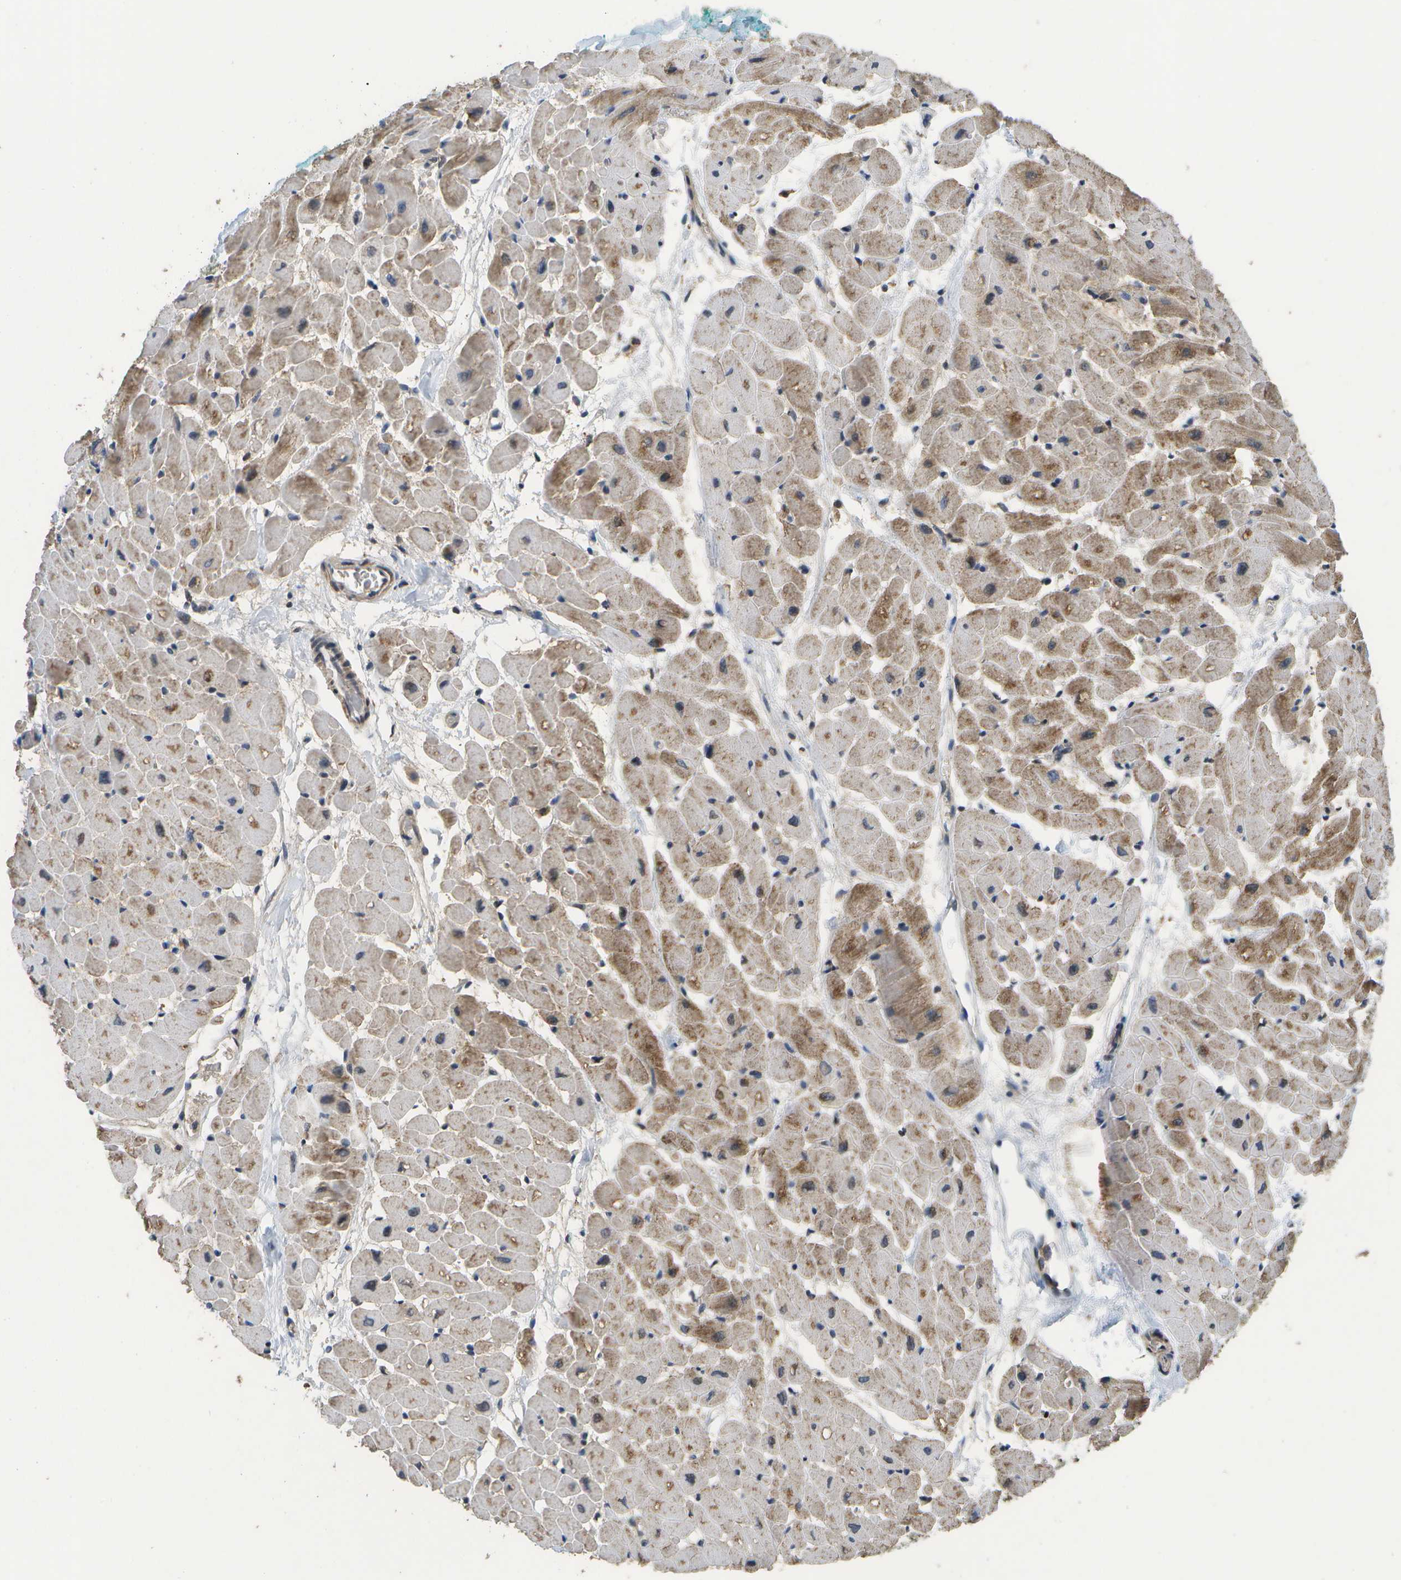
{"staining": {"intensity": "moderate", "quantity": ">75%", "location": "cytoplasmic/membranous"}, "tissue": "heart muscle", "cell_type": "Cardiomyocytes", "image_type": "normal", "snomed": [{"axis": "morphology", "description": "Normal tissue, NOS"}, {"axis": "topography", "description": "Heart"}], "caption": "Protein analysis of benign heart muscle displays moderate cytoplasmic/membranous staining in about >75% of cardiomyocytes. Ihc stains the protein of interest in brown and the nuclei are stained blue.", "gene": "HADHA", "patient": {"sex": "male", "age": 45}}